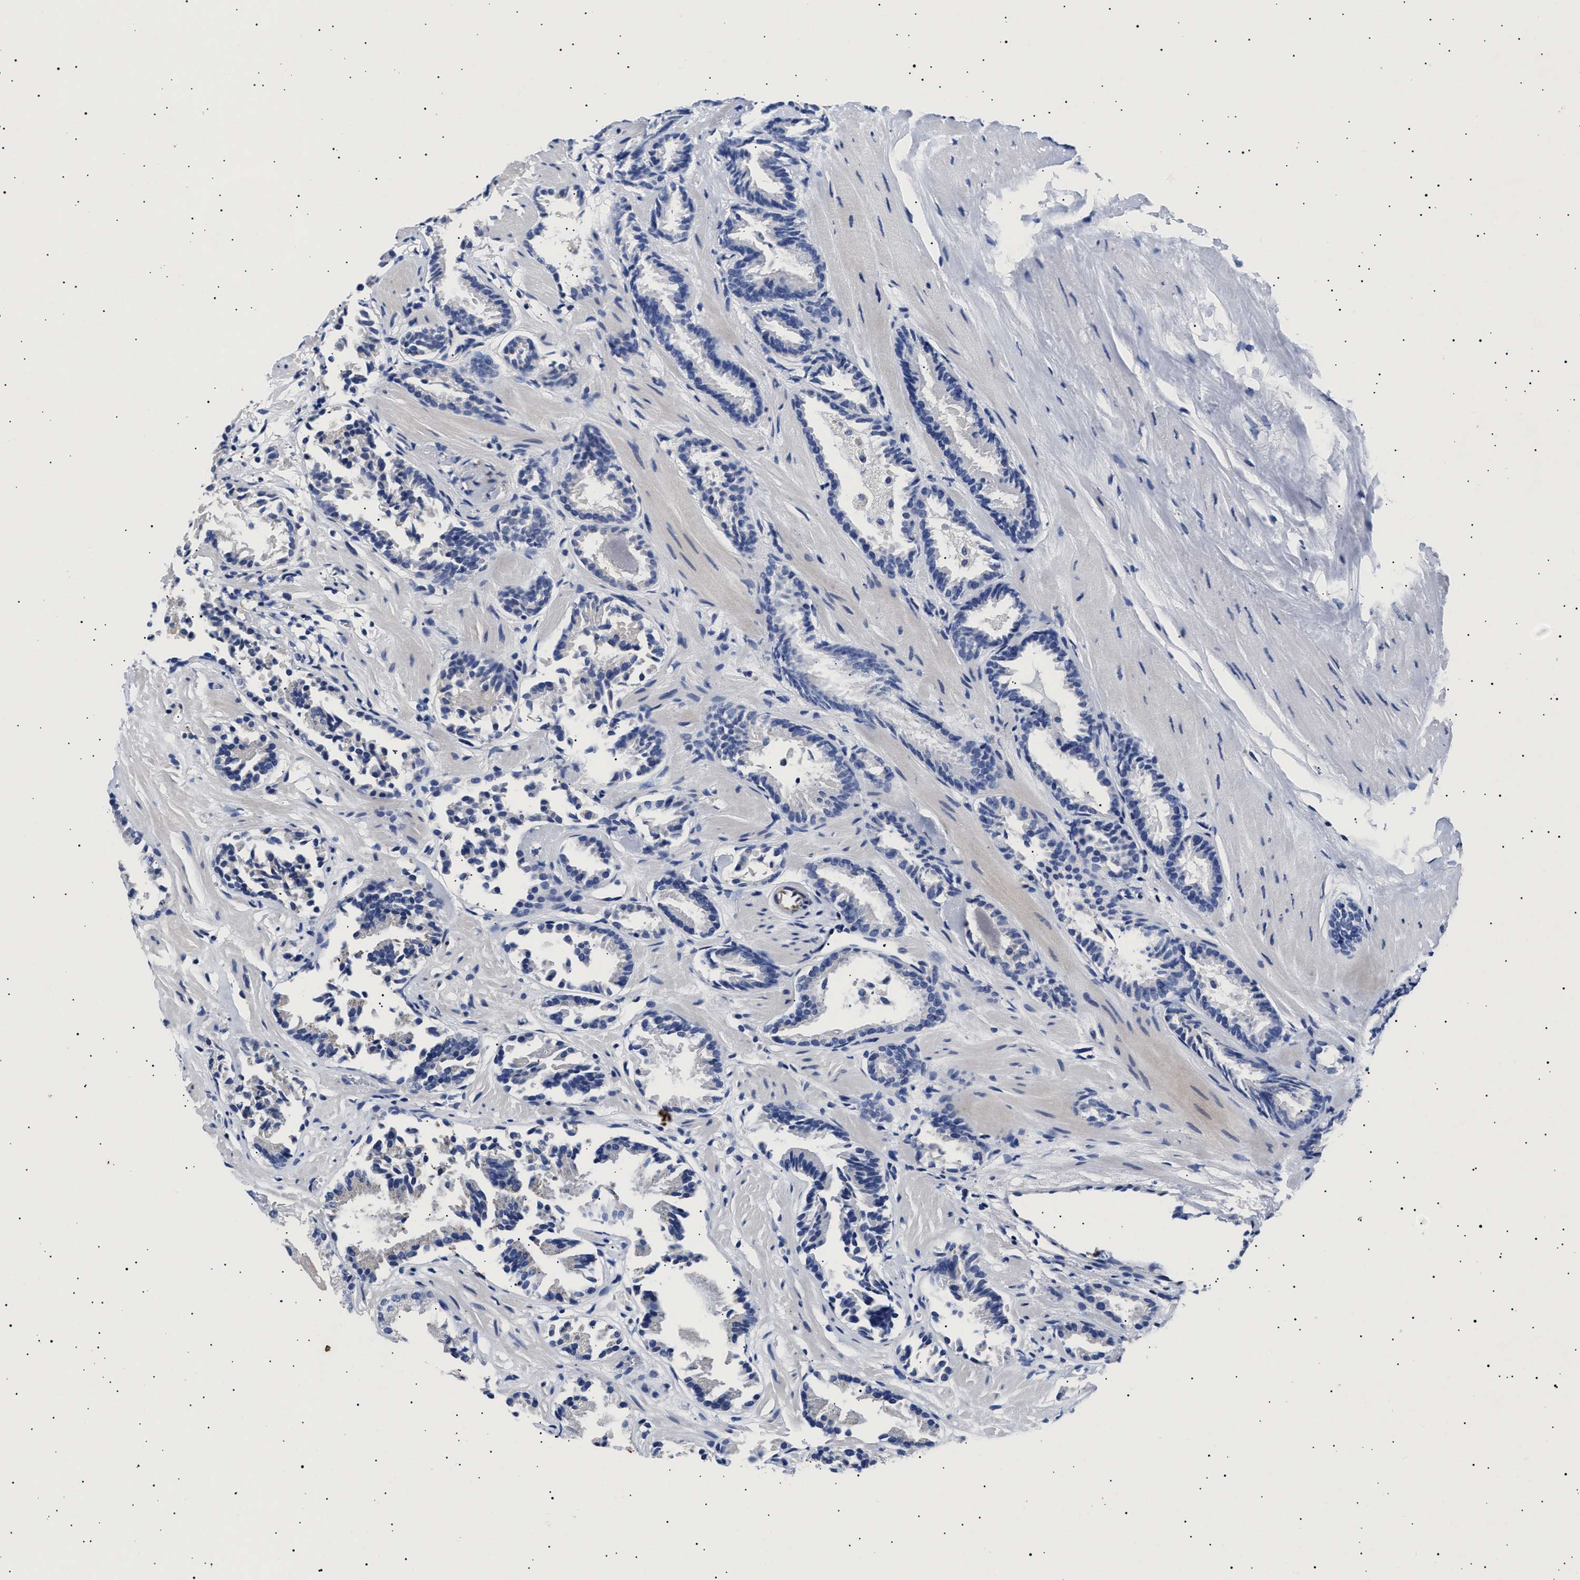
{"staining": {"intensity": "negative", "quantity": "none", "location": "none"}, "tissue": "prostate cancer", "cell_type": "Tumor cells", "image_type": "cancer", "snomed": [{"axis": "morphology", "description": "Adenocarcinoma, Low grade"}, {"axis": "topography", "description": "Prostate"}], "caption": "This is a micrograph of immunohistochemistry staining of prostate cancer (adenocarcinoma (low-grade)), which shows no staining in tumor cells.", "gene": "HEMGN", "patient": {"sex": "male", "age": 51}}